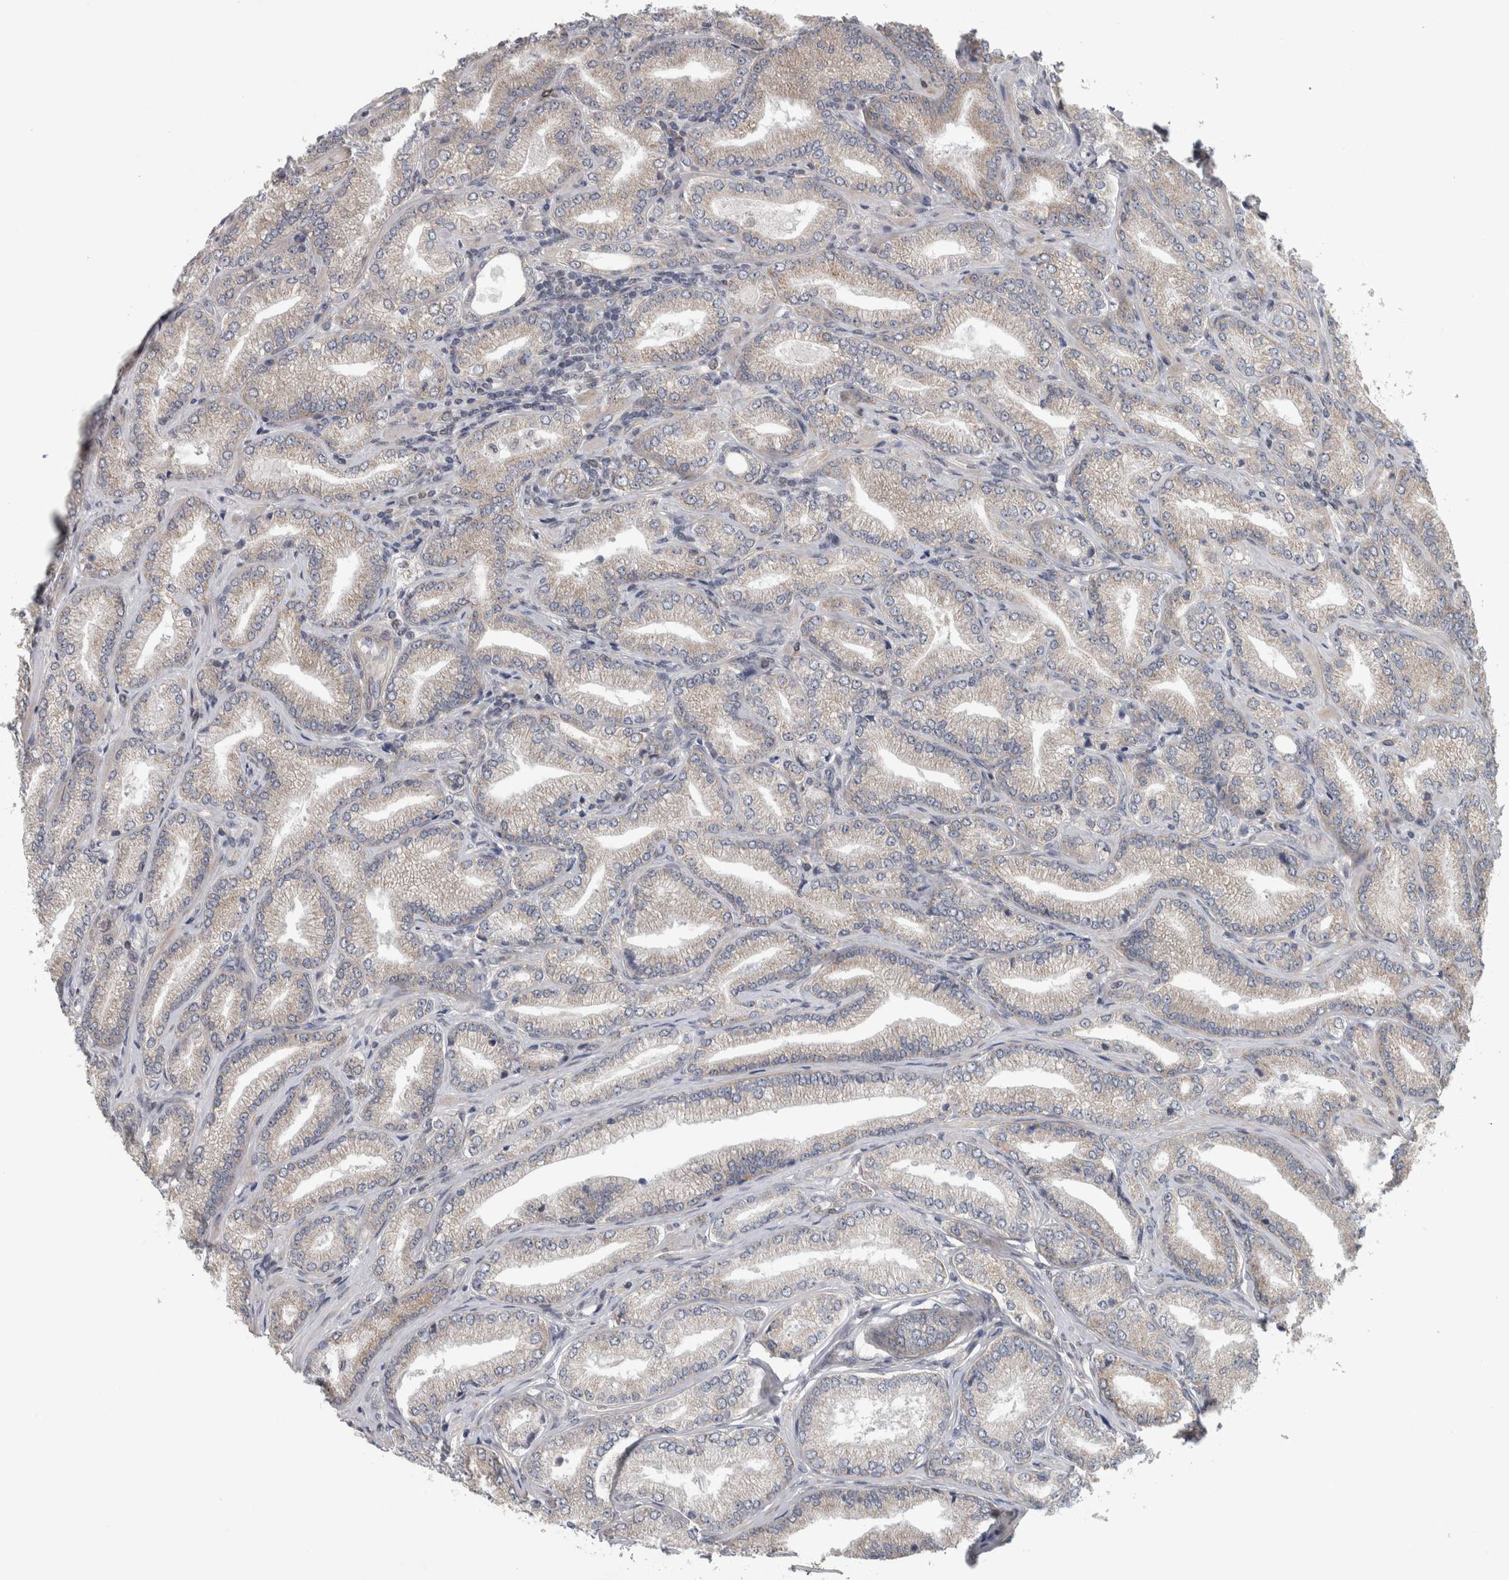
{"staining": {"intensity": "weak", "quantity": "25%-75%", "location": "cytoplasmic/membranous"}, "tissue": "prostate cancer", "cell_type": "Tumor cells", "image_type": "cancer", "snomed": [{"axis": "morphology", "description": "Adenocarcinoma, Low grade"}, {"axis": "topography", "description": "Prostate"}], "caption": "The histopathology image reveals immunohistochemical staining of low-grade adenocarcinoma (prostate). There is weak cytoplasmic/membranous expression is present in about 25%-75% of tumor cells.", "gene": "CWC27", "patient": {"sex": "male", "age": 62}}